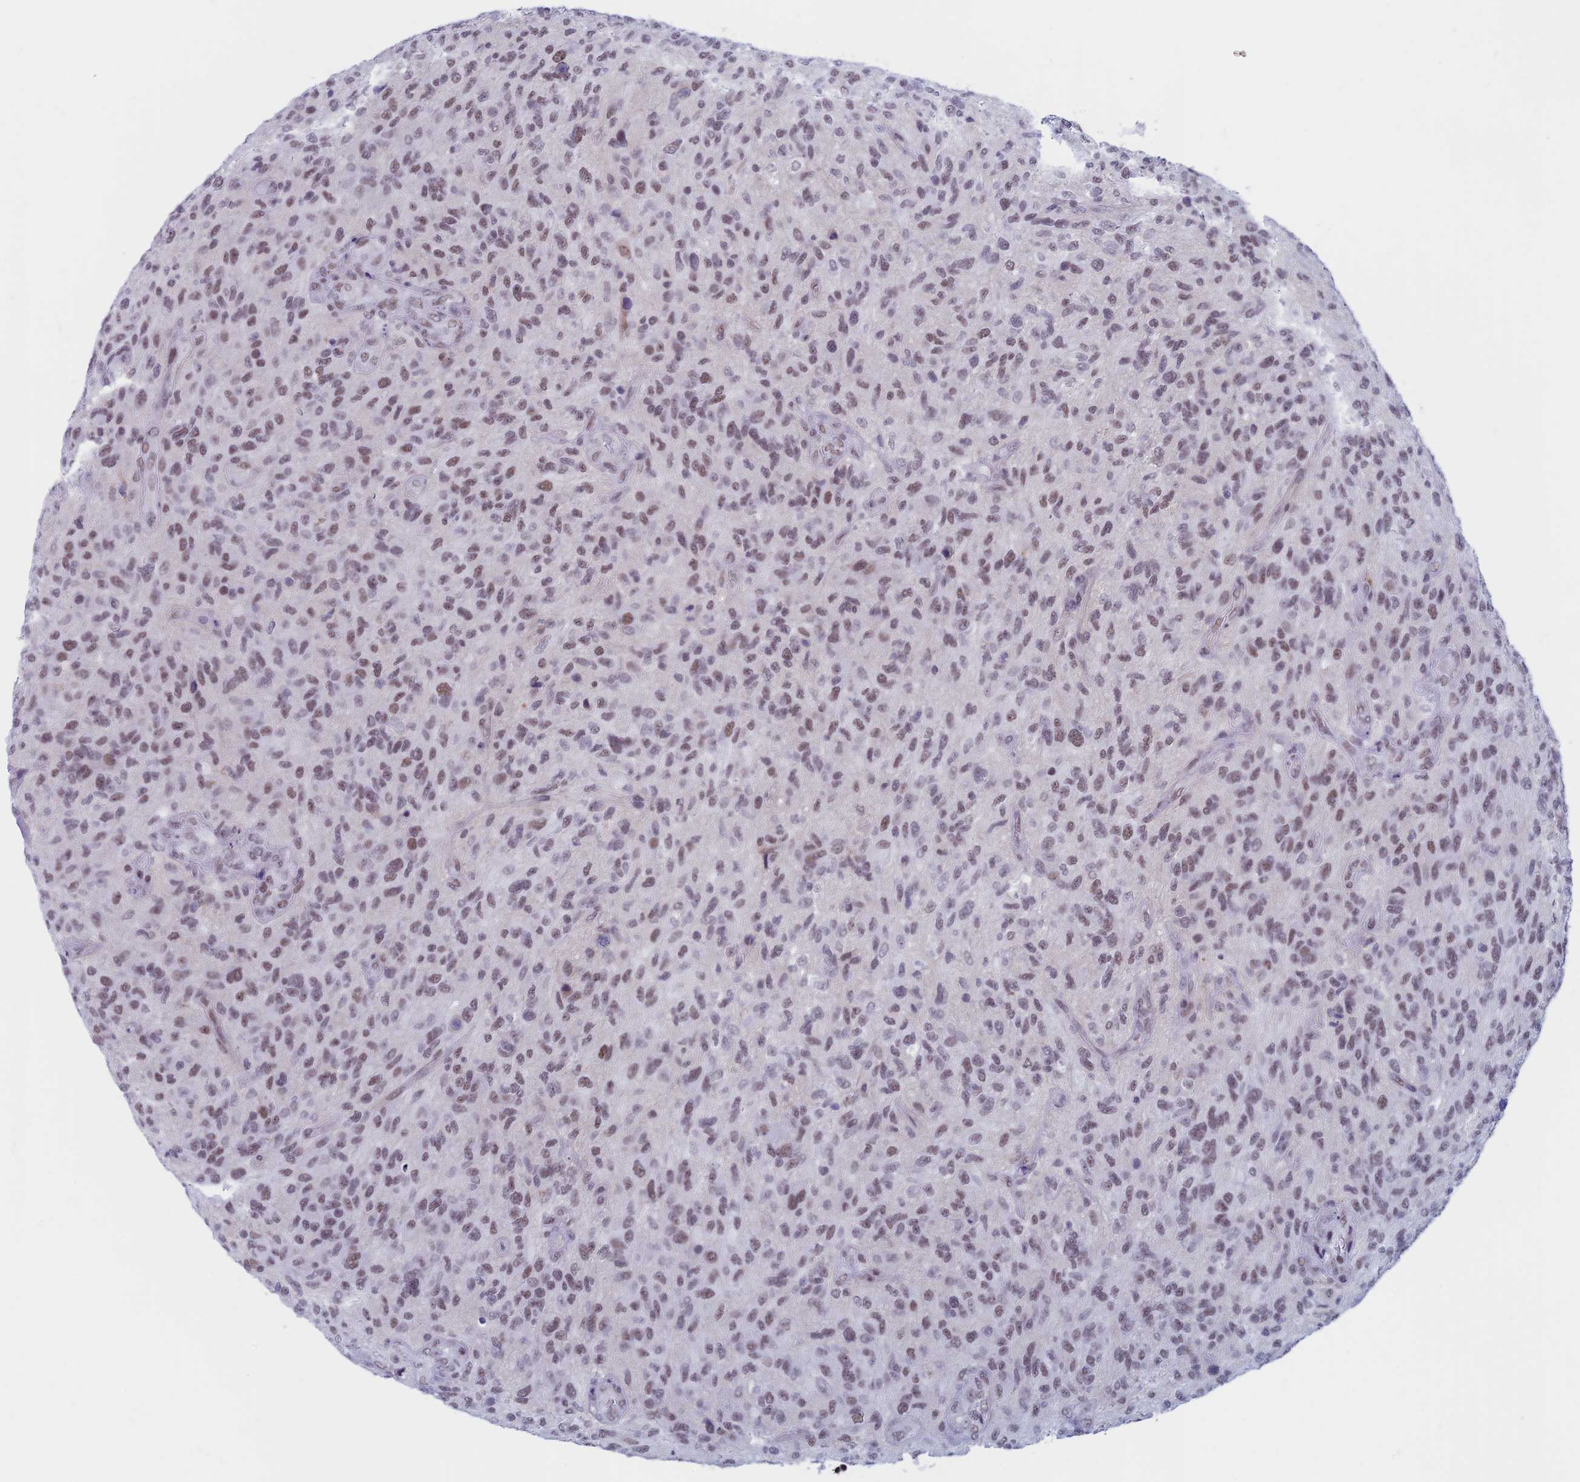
{"staining": {"intensity": "moderate", "quantity": ">75%", "location": "nuclear"}, "tissue": "glioma", "cell_type": "Tumor cells", "image_type": "cancer", "snomed": [{"axis": "morphology", "description": "Glioma, malignant, High grade"}, {"axis": "topography", "description": "Brain"}], "caption": "DAB (3,3'-diaminobenzidine) immunohistochemical staining of malignant high-grade glioma demonstrates moderate nuclear protein expression in approximately >75% of tumor cells.", "gene": "ASH2L", "patient": {"sex": "male", "age": 47}}